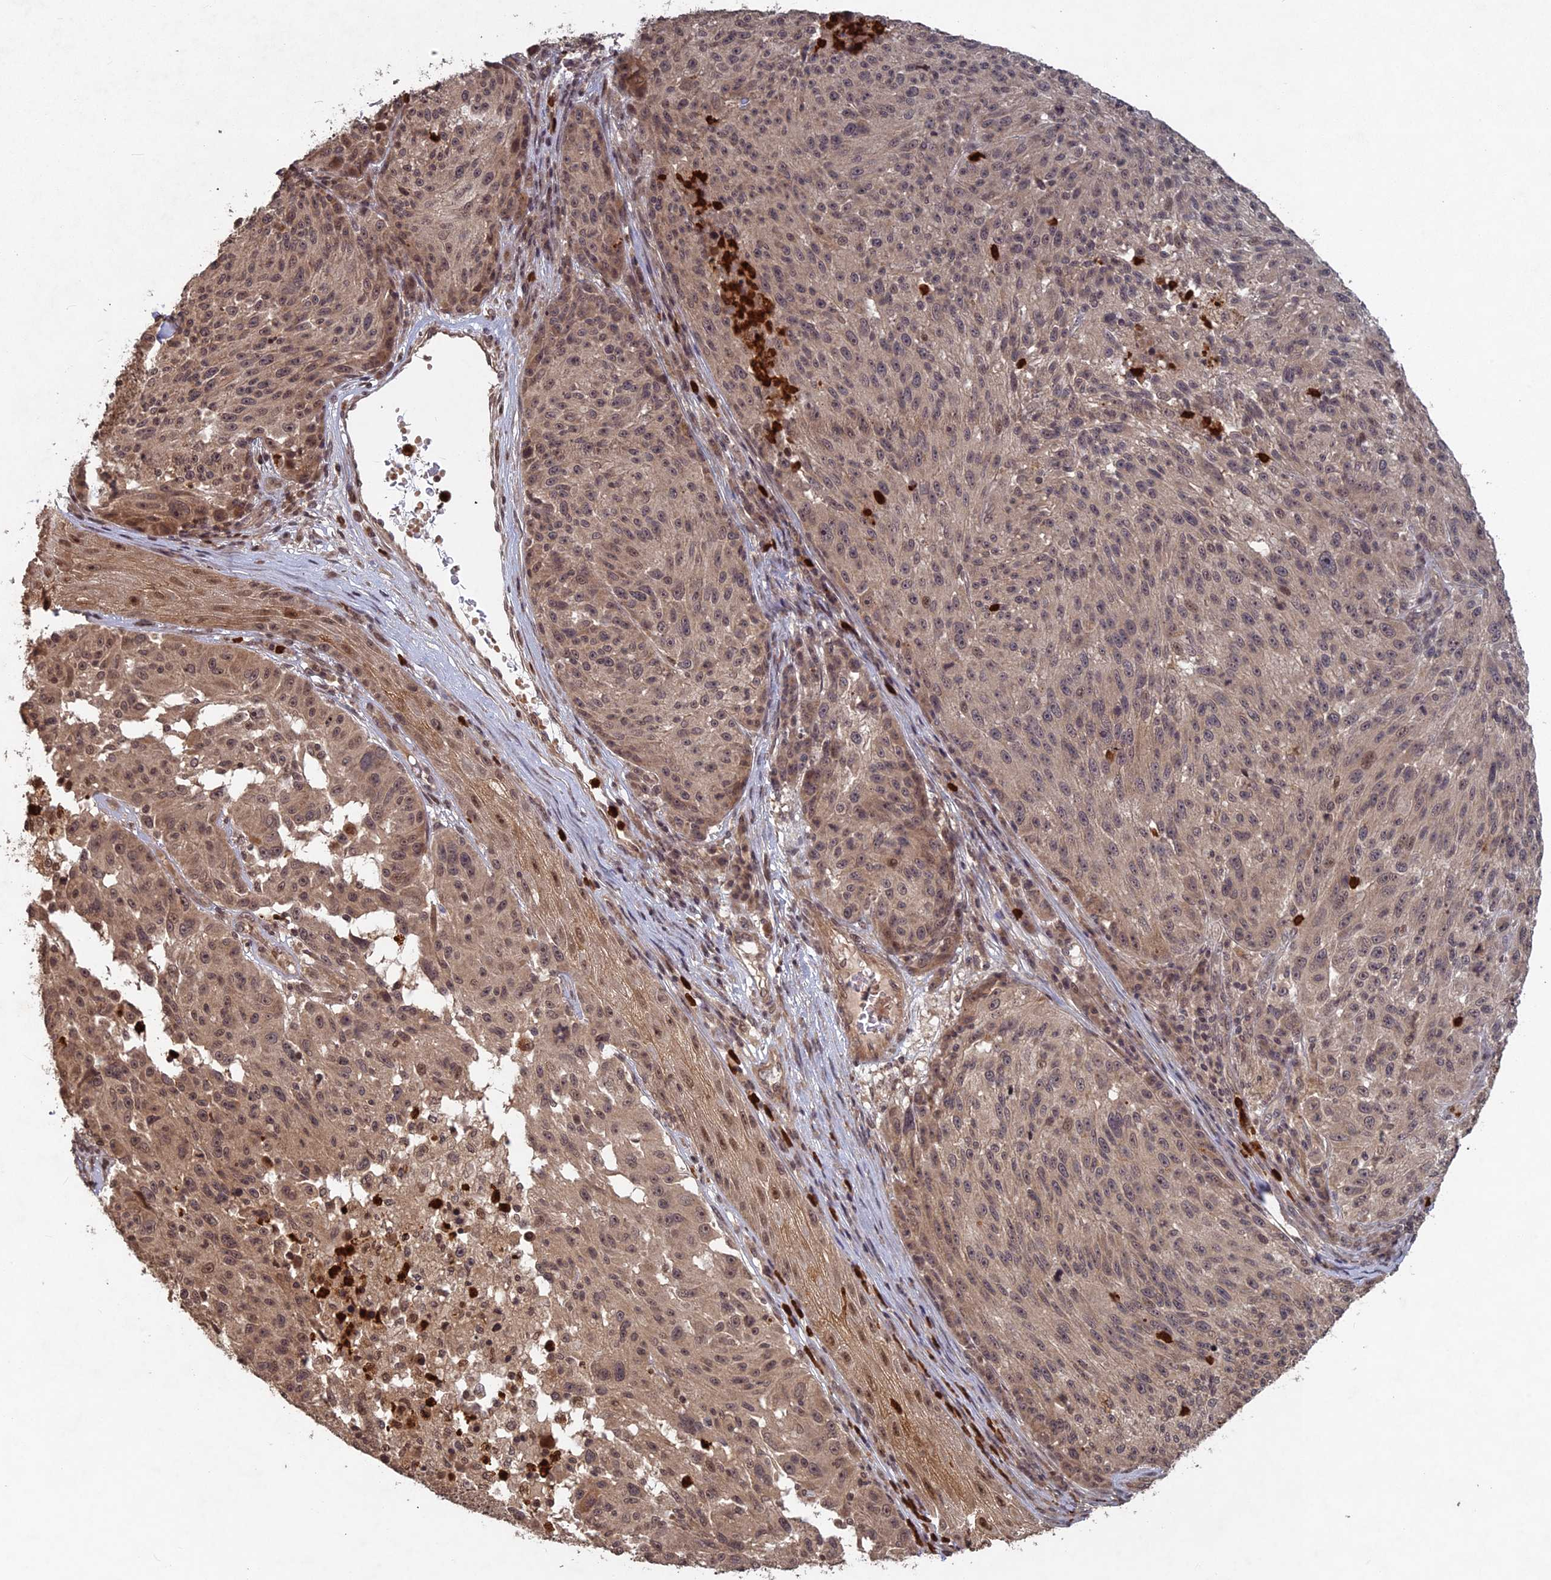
{"staining": {"intensity": "weak", "quantity": "25%-75%", "location": "nuclear"}, "tissue": "melanoma", "cell_type": "Tumor cells", "image_type": "cancer", "snomed": [{"axis": "morphology", "description": "Malignant melanoma, NOS"}, {"axis": "topography", "description": "Skin"}], "caption": "The immunohistochemical stain labels weak nuclear expression in tumor cells of malignant melanoma tissue. (Brightfield microscopy of DAB IHC at high magnification).", "gene": "SRMS", "patient": {"sex": "male", "age": 53}}